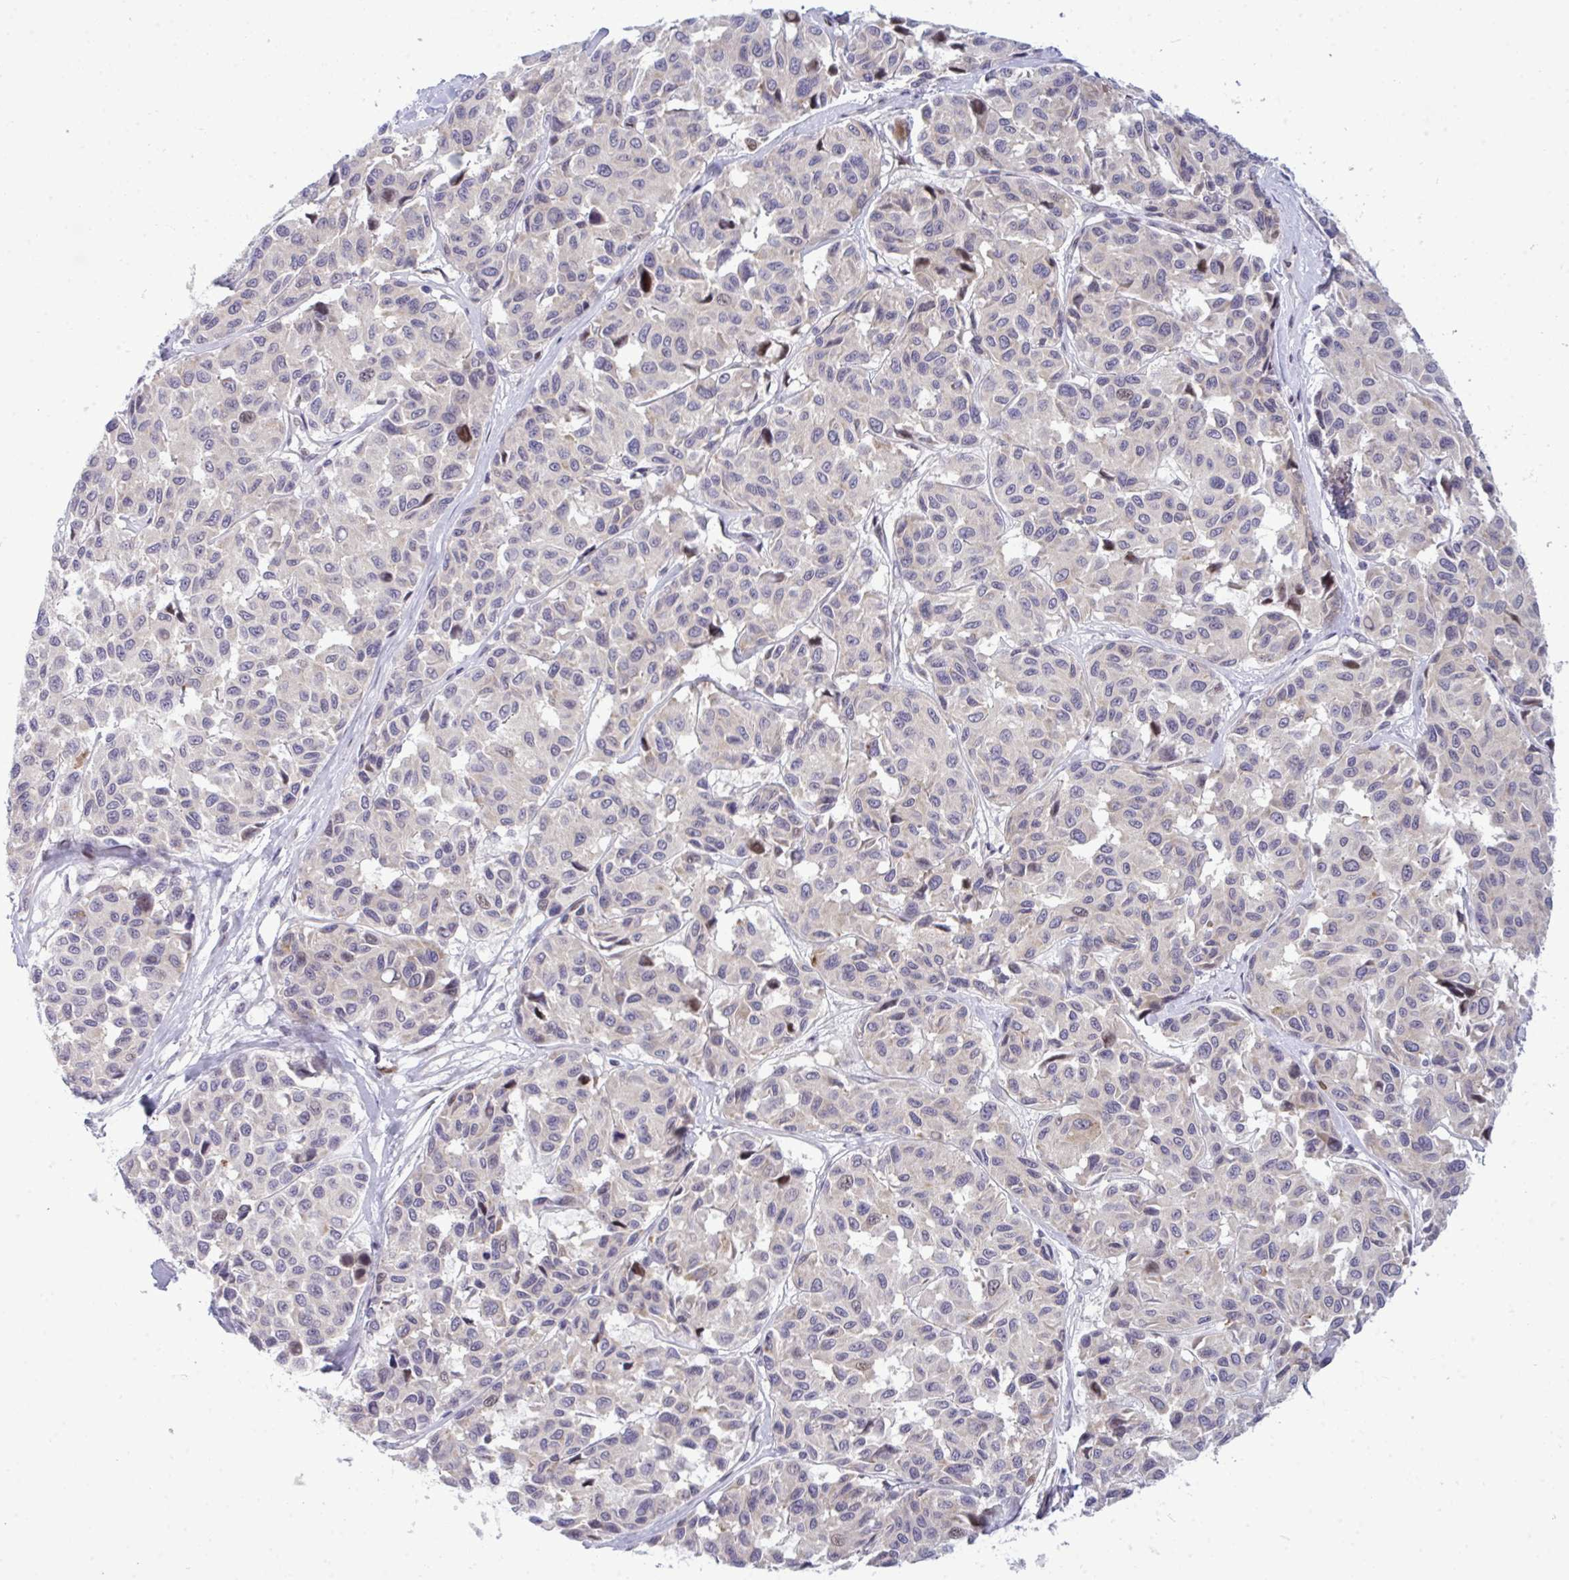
{"staining": {"intensity": "moderate", "quantity": "<25%", "location": "nuclear"}, "tissue": "melanoma", "cell_type": "Tumor cells", "image_type": "cancer", "snomed": [{"axis": "morphology", "description": "Malignant melanoma, NOS"}, {"axis": "topography", "description": "Skin"}], "caption": "Tumor cells demonstrate low levels of moderate nuclear positivity in approximately <25% of cells in malignant melanoma.", "gene": "TAB1", "patient": {"sex": "female", "age": 66}}